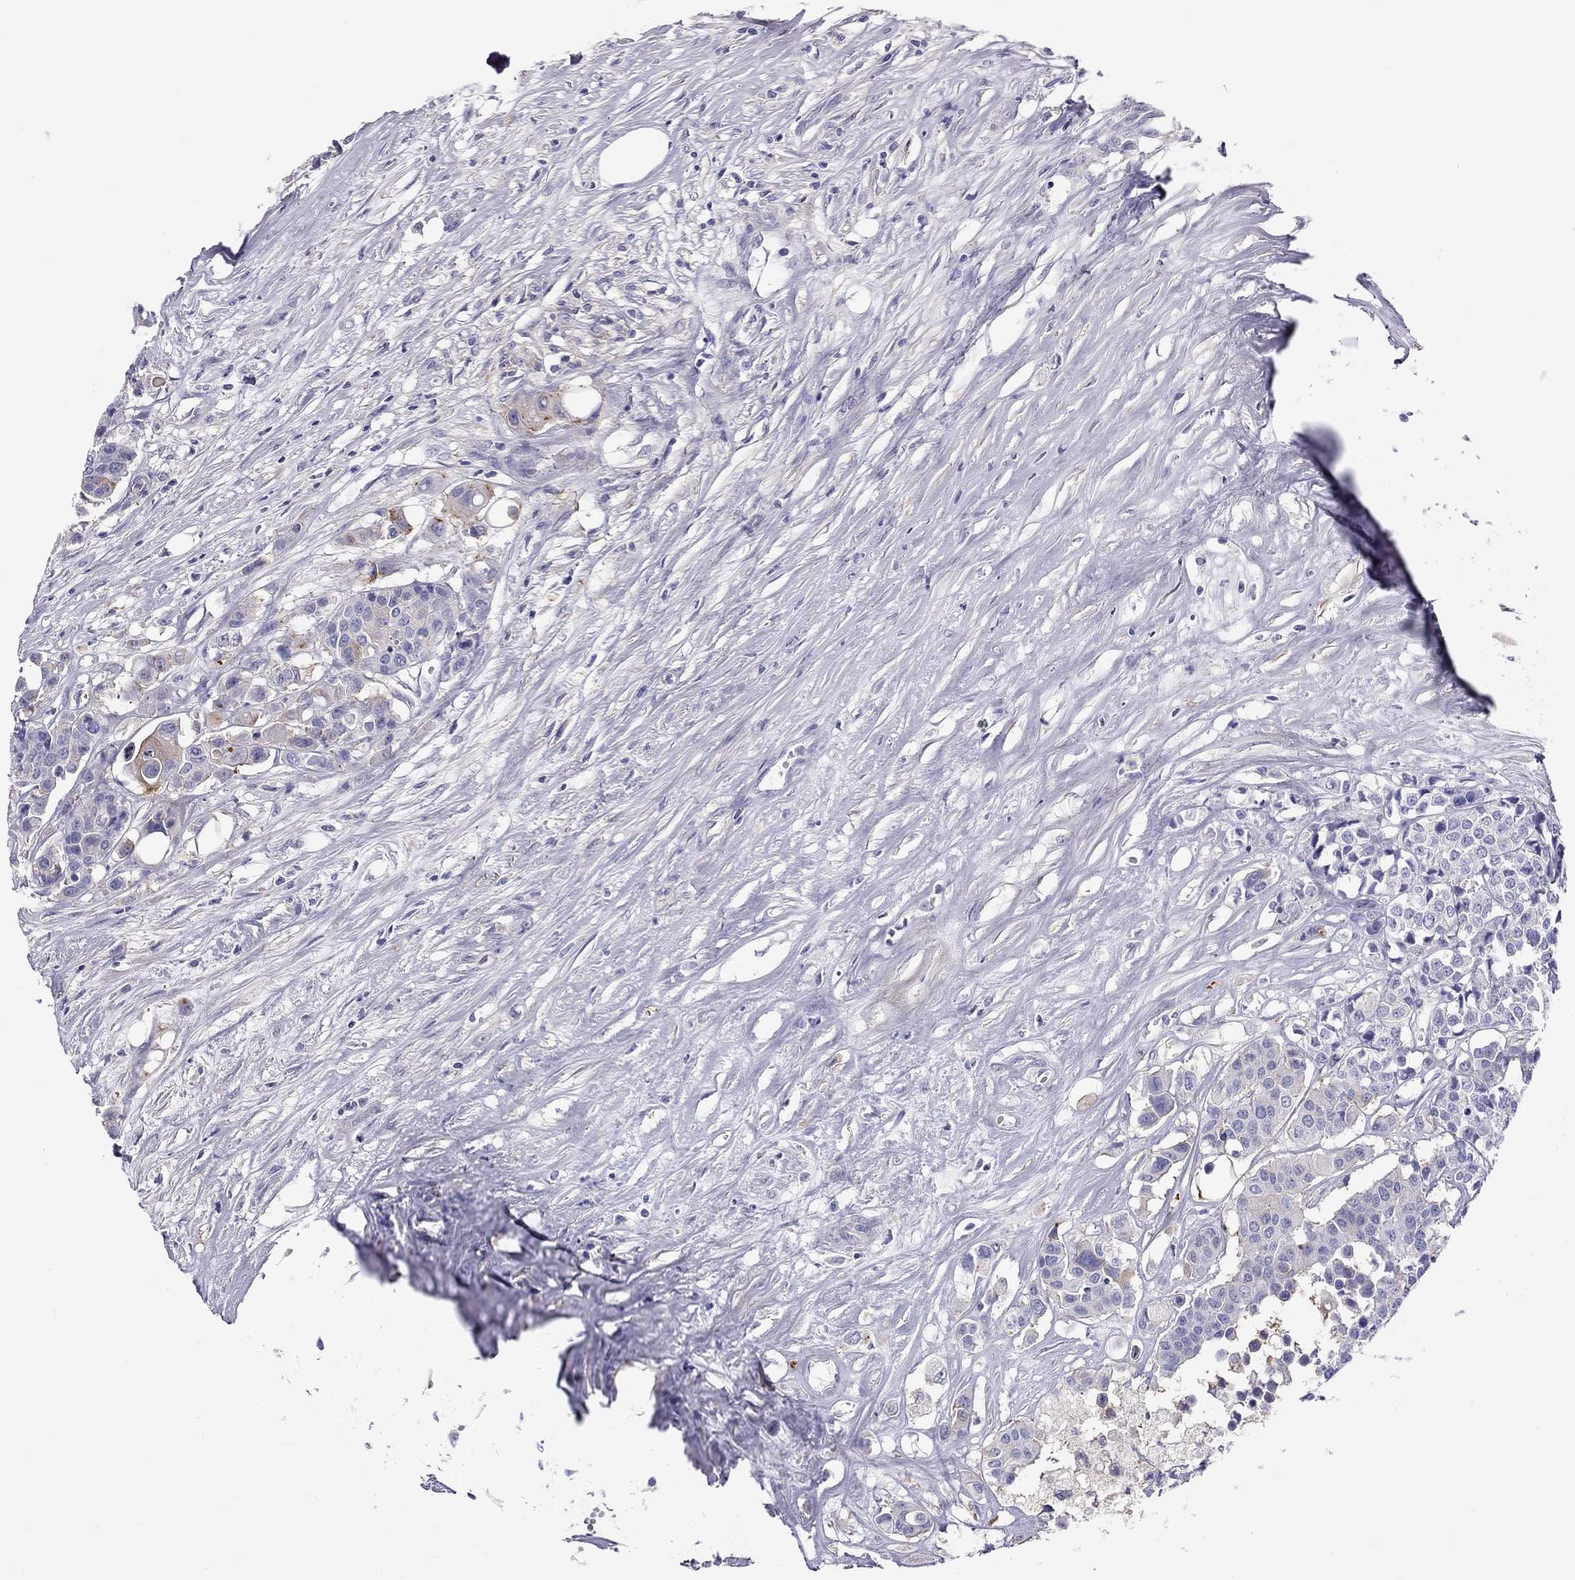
{"staining": {"intensity": "weak", "quantity": "<25%", "location": "cytoplasmic/membranous"}, "tissue": "carcinoid", "cell_type": "Tumor cells", "image_type": "cancer", "snomed": [{"axis": "morphology", "description": "Carcinoid, malignant, NOS"}, {"axis": "topography", "description": "Colon"}], "caption": "An image of malignant carcinoid stained for a protein exhibits no brown staining in tumor cells. The staining is performed using DAB (3,3'-diaminobenzidine) brown chromogen with nuclei counter-stained in using hematoxylin.", "gene": "ALOX15B", "patient": {"sex": "male", "age": 81}}